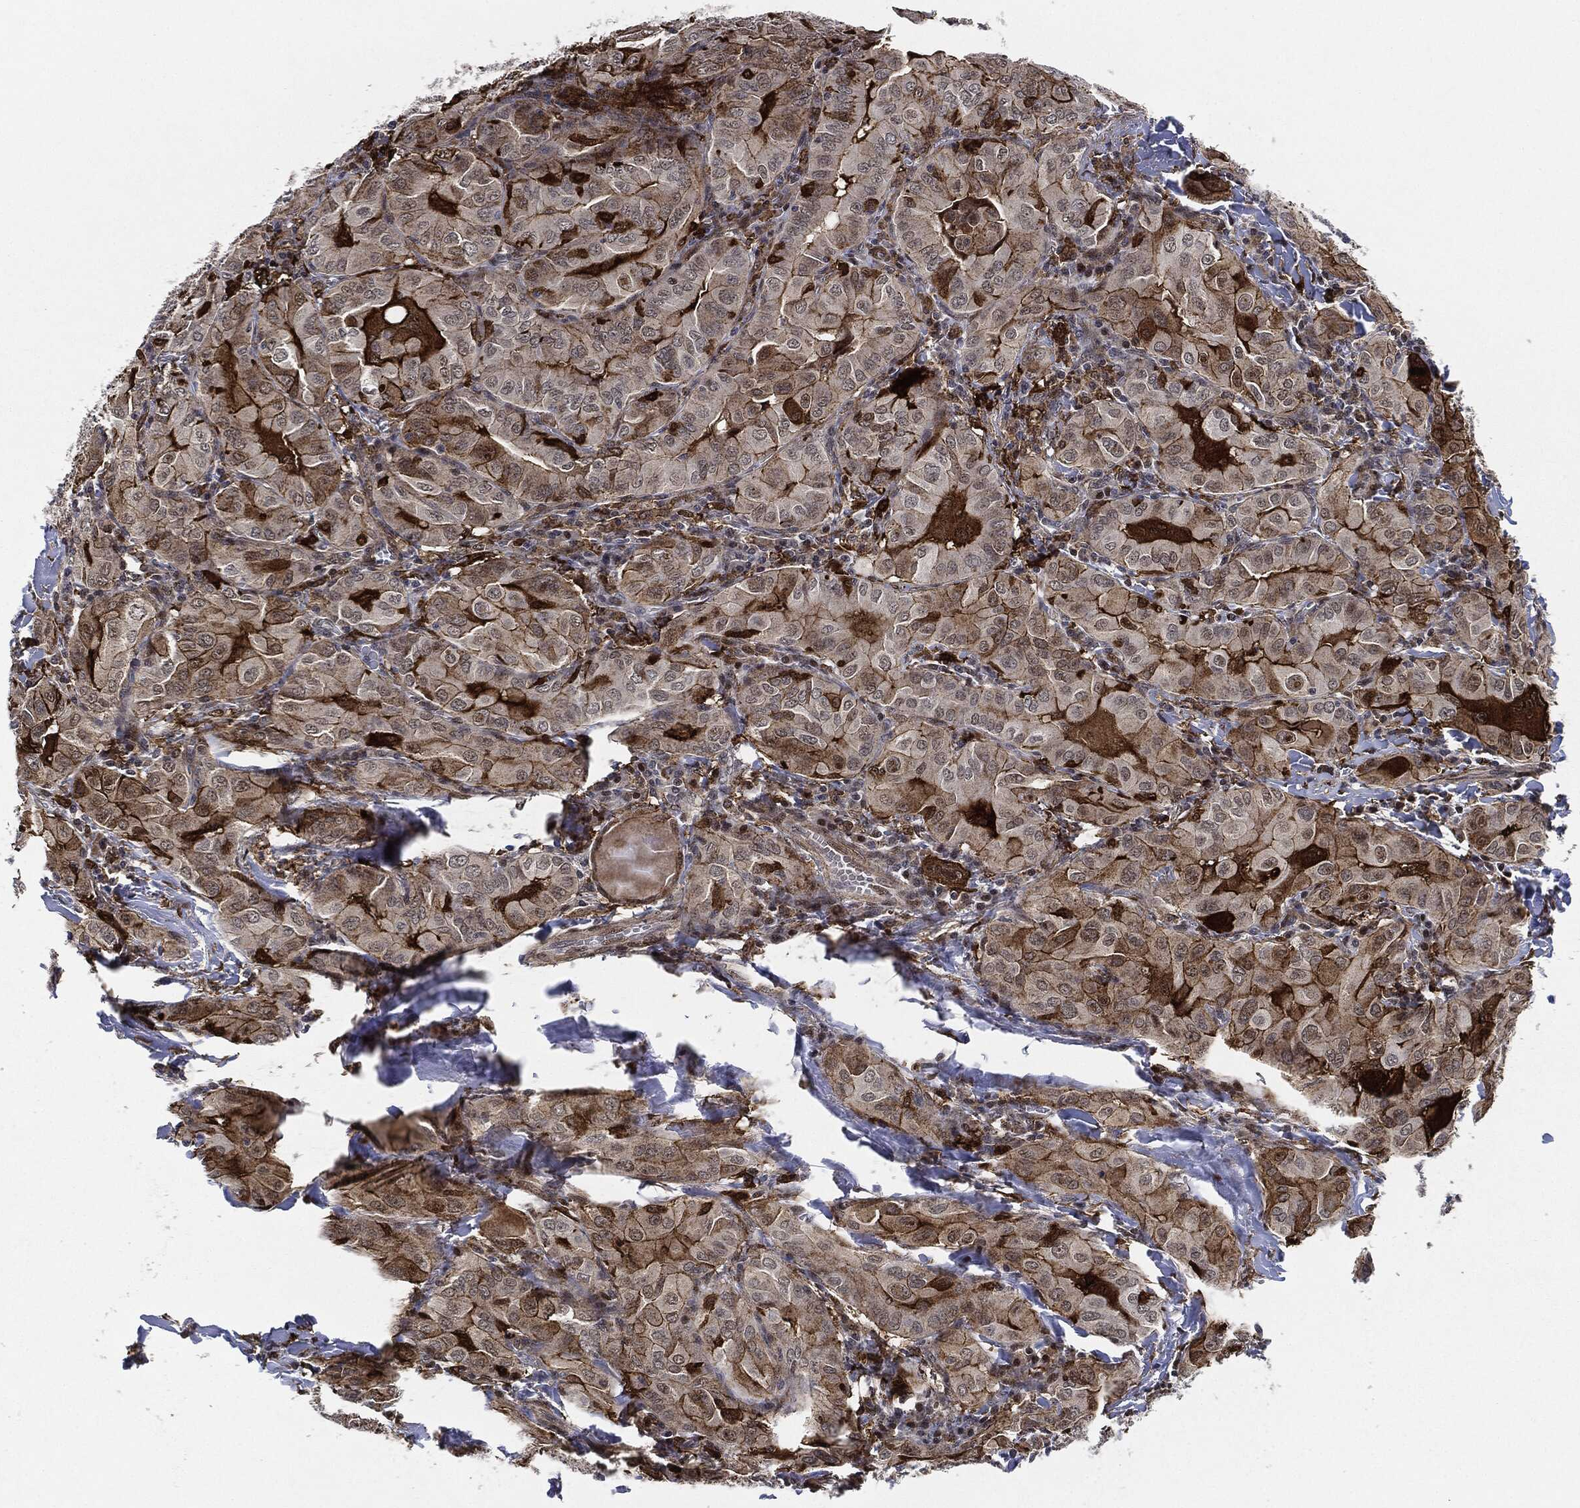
{"staining": {"intensity": "negative", "quantity": "none", "location": "none"}, "tissue": "thyroid cancer", "cell_type": "Tumor cells", "image_type": "cancer", "snomed": [{"axis": "morphology", "description": "Papillary adenocarcinoma, NOS"}, {"axis": "topography", "description": "Thyroid gland"}], "caption": "Tumor cells show no significant protein staining in thyroid cancer (papillary adenocarcinoma). The staining was performed using DAB (3,3'-diaminobenzidine) to visualize the protein expression in brown, while the nuclei were stained in blue with hematoxylin (Magnification: 20x).", "gene": "NANOS3", "patient": {"sex": "female", "age": 37}}